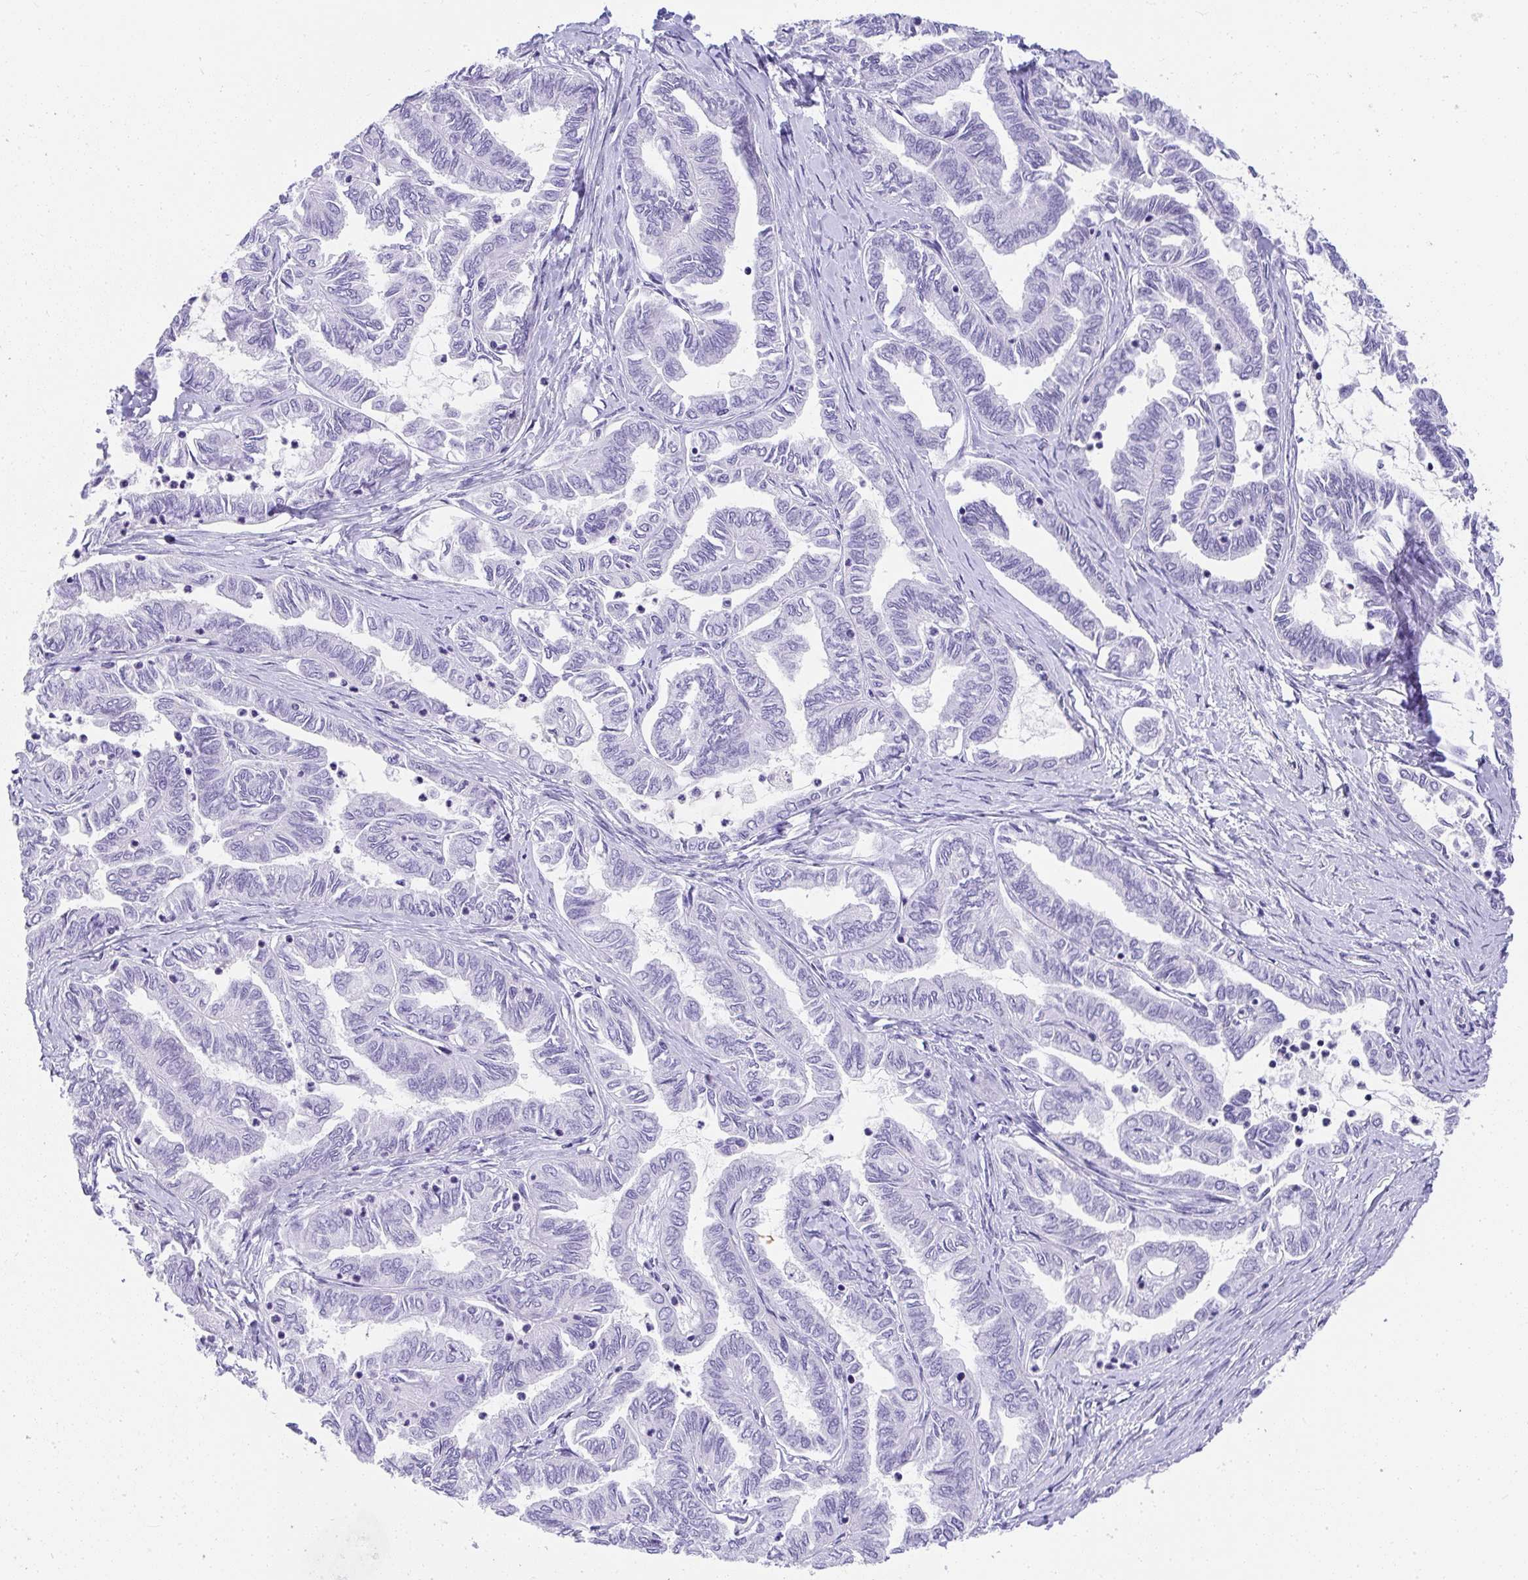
{"staining": {"intensity": "negative", "quantity": "none", "location": "none"}, "tissue": "ovarian cancer", "cell_type": "Tumor cells", "image_type": "cancer", "snomed": [{"axis": "morphology", "description": "Carcinoma, endometroid"}, {"axis": "topography", "description": "Ovary"}], "caption": "IHC of human ovarian cancer displays no staining in tumor cells.", "gene": "AVIL", "patient": {"sex": "female", "age": 70}}